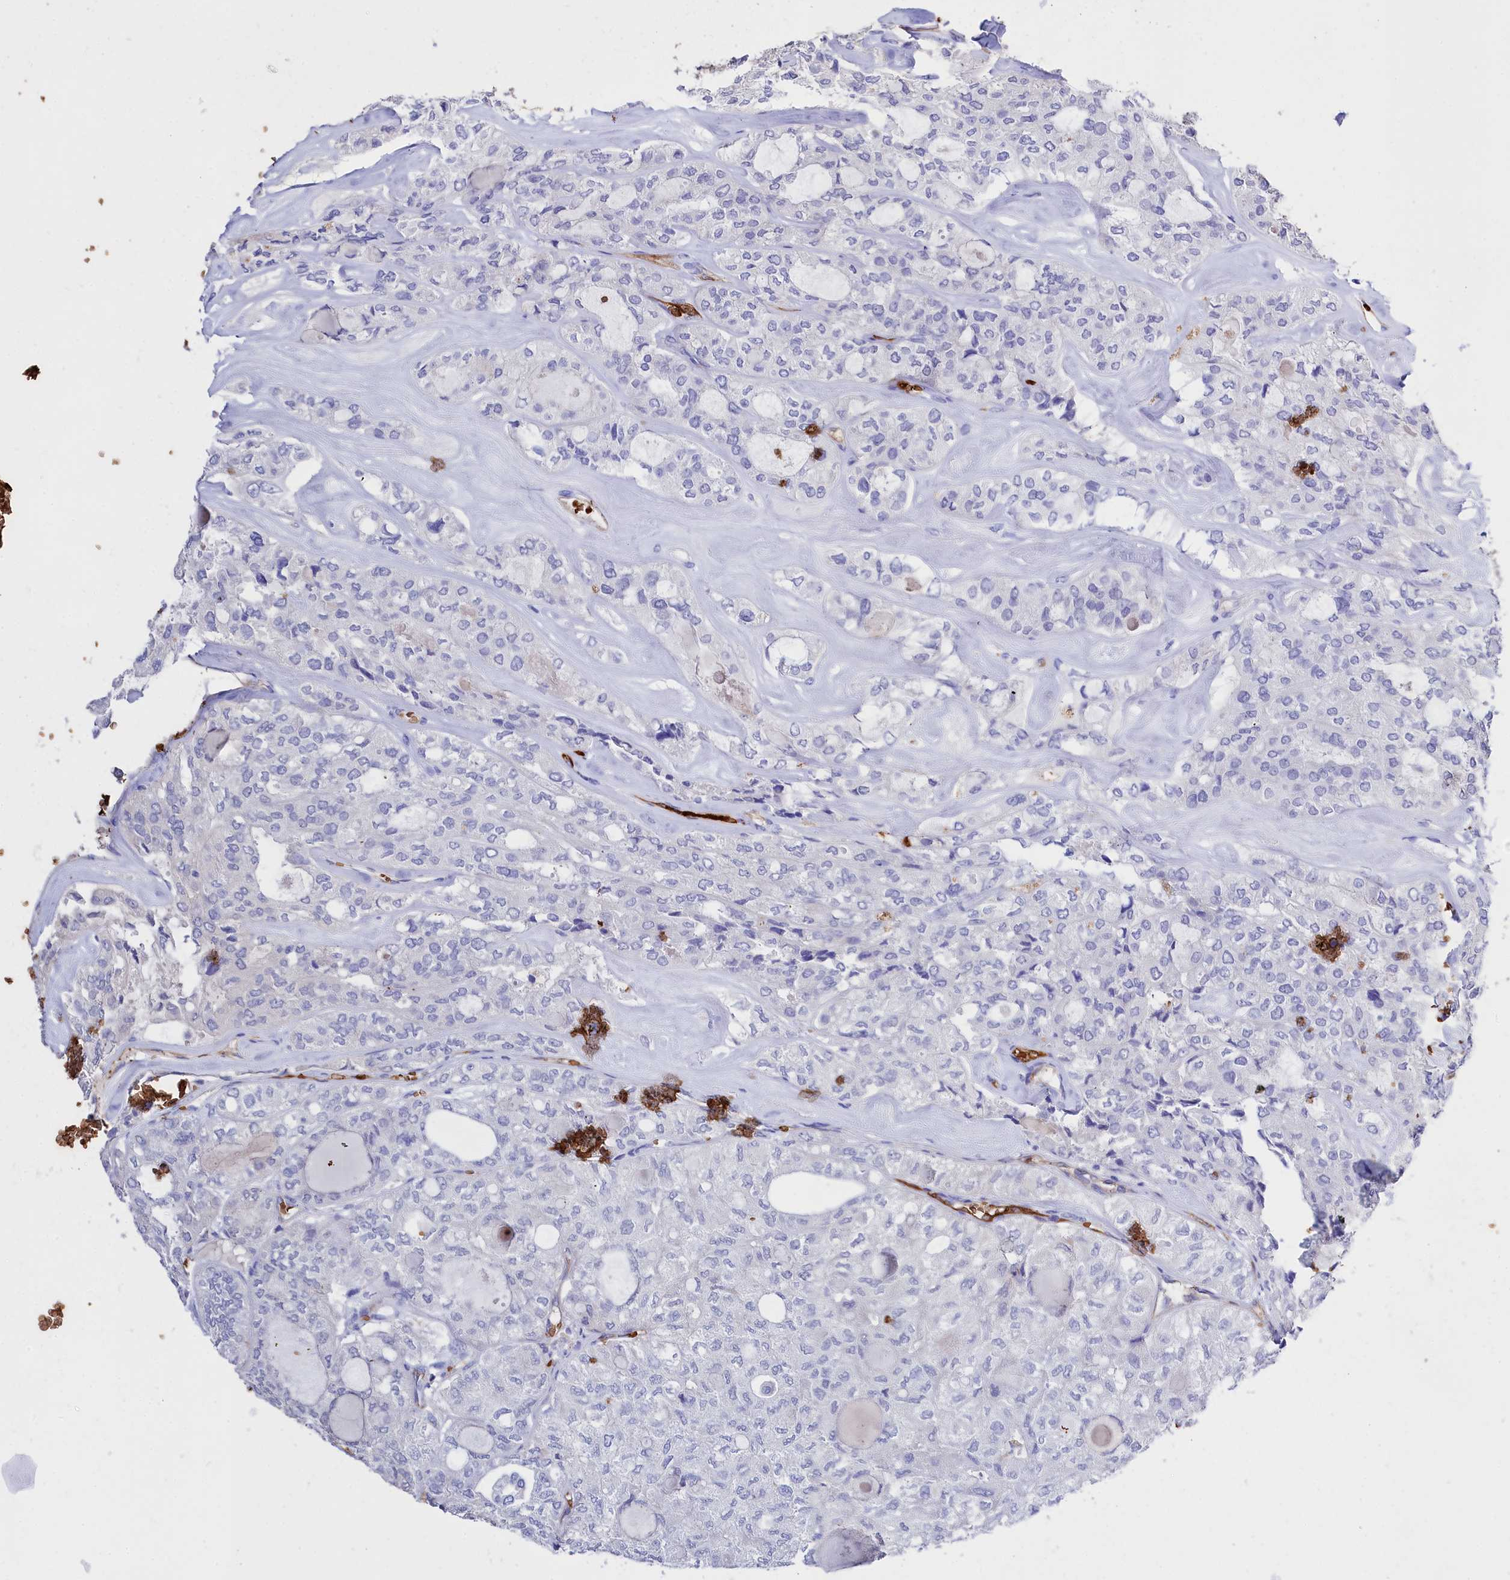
{"staining": {"intensity": "negative", "quantity": "none", "location": "none"}, "tissue": "thyroid cancer", "cell_type": "Tumor cells", "image_type": "cancer", "snomed": [{"axis": "morphology", "description": "Follicular adenoma carcinoma, NOS"}, {"axis": "topography", "description": "Thyroid gland"}], "caption": "Tumor cells show no significant protein expression in thyroid cancer.", "gene": "RPUSD3", "patient": {"sex": "male", "age": 75}}